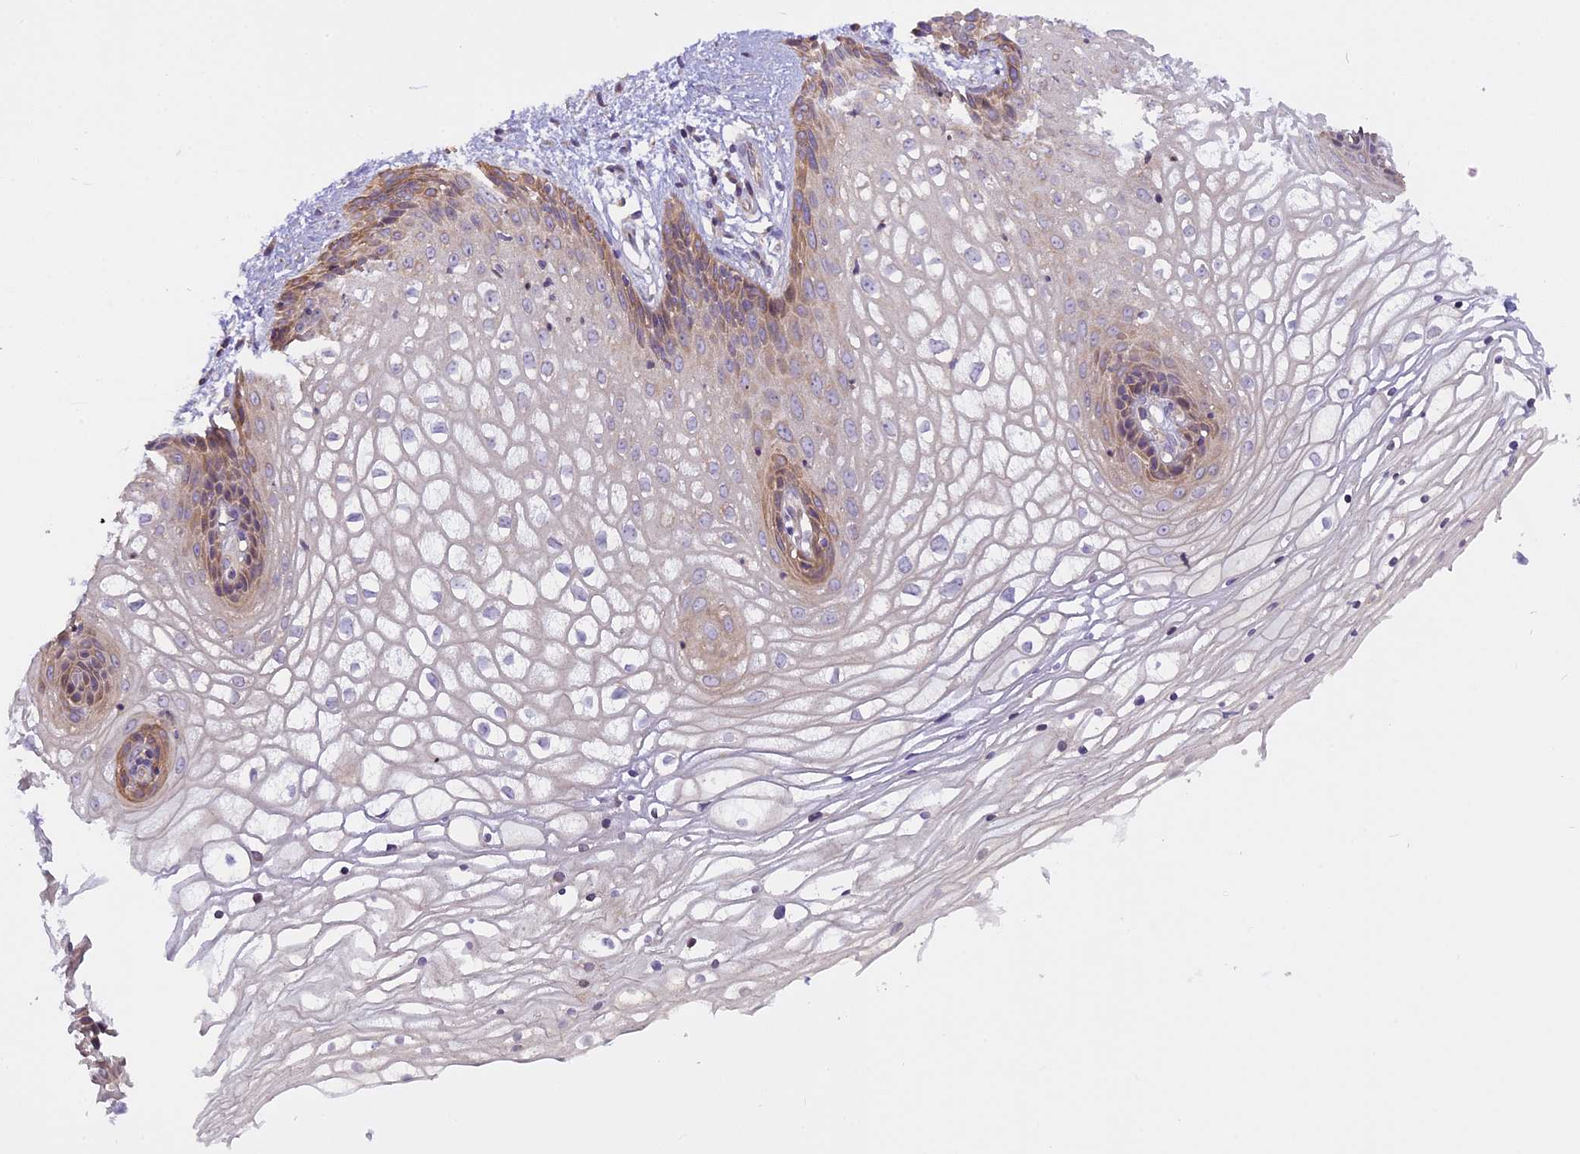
{"staining": {"intensity": "moderate", "quantity": "<25%", "location": "cytoplasmic/membranous"}, "tissue": "vagina", "cell_type": "Squamous epithelial cells", "image_type": "normal", "snomed": [{"axis": "morphology", "description": "Normal tissue, NOS"}, {"axis": "topography", "description": "Vagina"}], "caption": "Immunohistochemical staining of normal vagina exhibits moderate cytoplasmic/membranous protein staining in approximately <25% of squamous epithelial cells.", "gene": "FAM98C", "patient": {"sex": "female", "age": 34}}